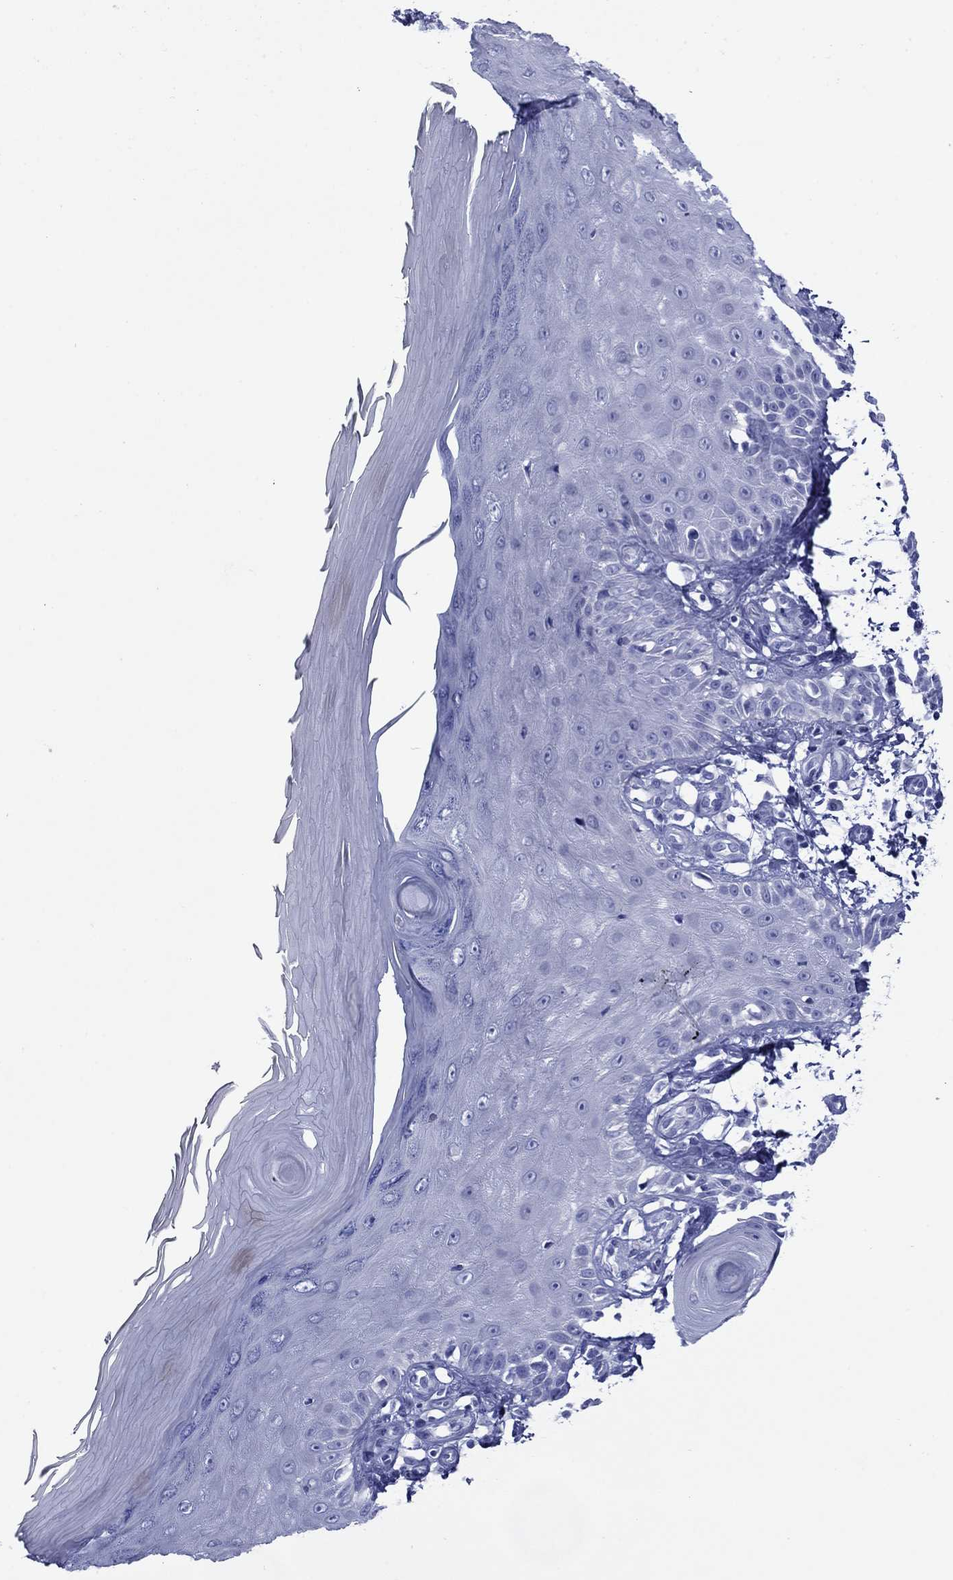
{"staining": {"intensity": "negative", "quantity": "none", "location": "none"}, "tissue": "skin", "cell_type": "Fibroblasts", "image_type": "normal", "snomed": [{"axis": "morphology", "description": "Normal tissue, NOS"}, {"axis": "morphology", "description": "Inflammation, NOS"}, {"axis": "morphology", "description": "Fibrosis, NOS"}, {"axis": "topography", "description": "Skin"}], "caption": "A histopathology image of human skin is negative for staining in fibroblasts. (Stains: DAB immunohistochemistry with hematoxylin counter stain, Microscopy: brightfield microscopy at high magnification).", "gene": "GIP", "patient": {"sex": "male", "age": 71}}